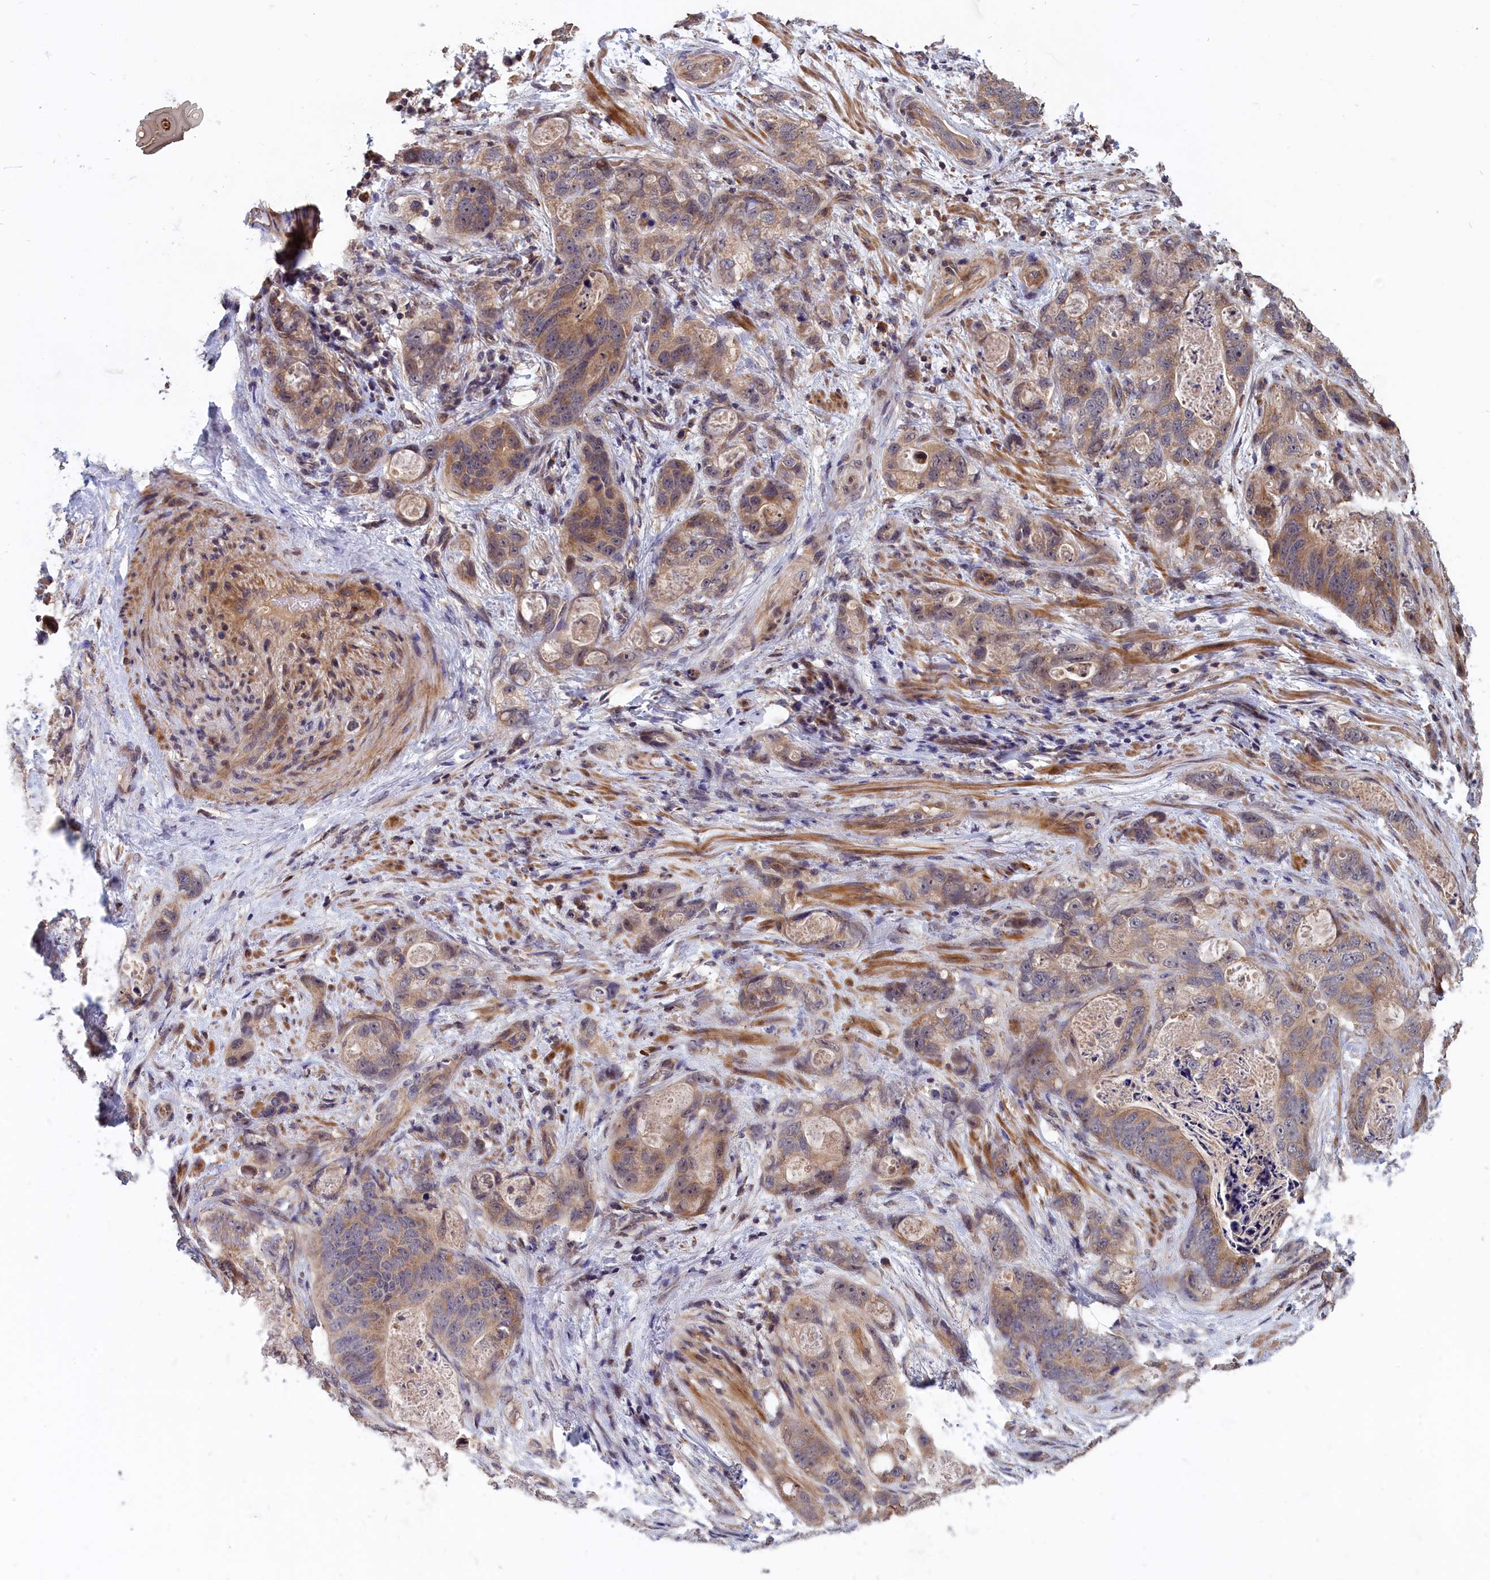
{"staining": {"intensity": "moderate", "quantity": ">75%", "location": "cytoplasmic/membranous"}, "tissue": "stomach cancer", "cell_type": "Tumor cells", "image_type": "cancer", "snomed": [{"axis": "morphology", "description": "Normal tissue, NOS"}, {"axis": "morphology", "description": "Adenocarcinoma, NOS"}, {"axis": "topography", "description": "Stomach"}], "caption": "DAB (3,3'-diaminobenzidine) immunohistochemical staining of human adenocarcinoma (stomach) exhibits moderate cytoplasmic/membranous protein expression in approximately >75% of tumor cells. (Stains: DAB (3,3'-diaminobenzidine) in brown, nuclei in blue, Microscopy: brightfield microscopy at high magnification).", "gene": "EPB41L4B", "patient": {"sex": "female", "age": 89}}